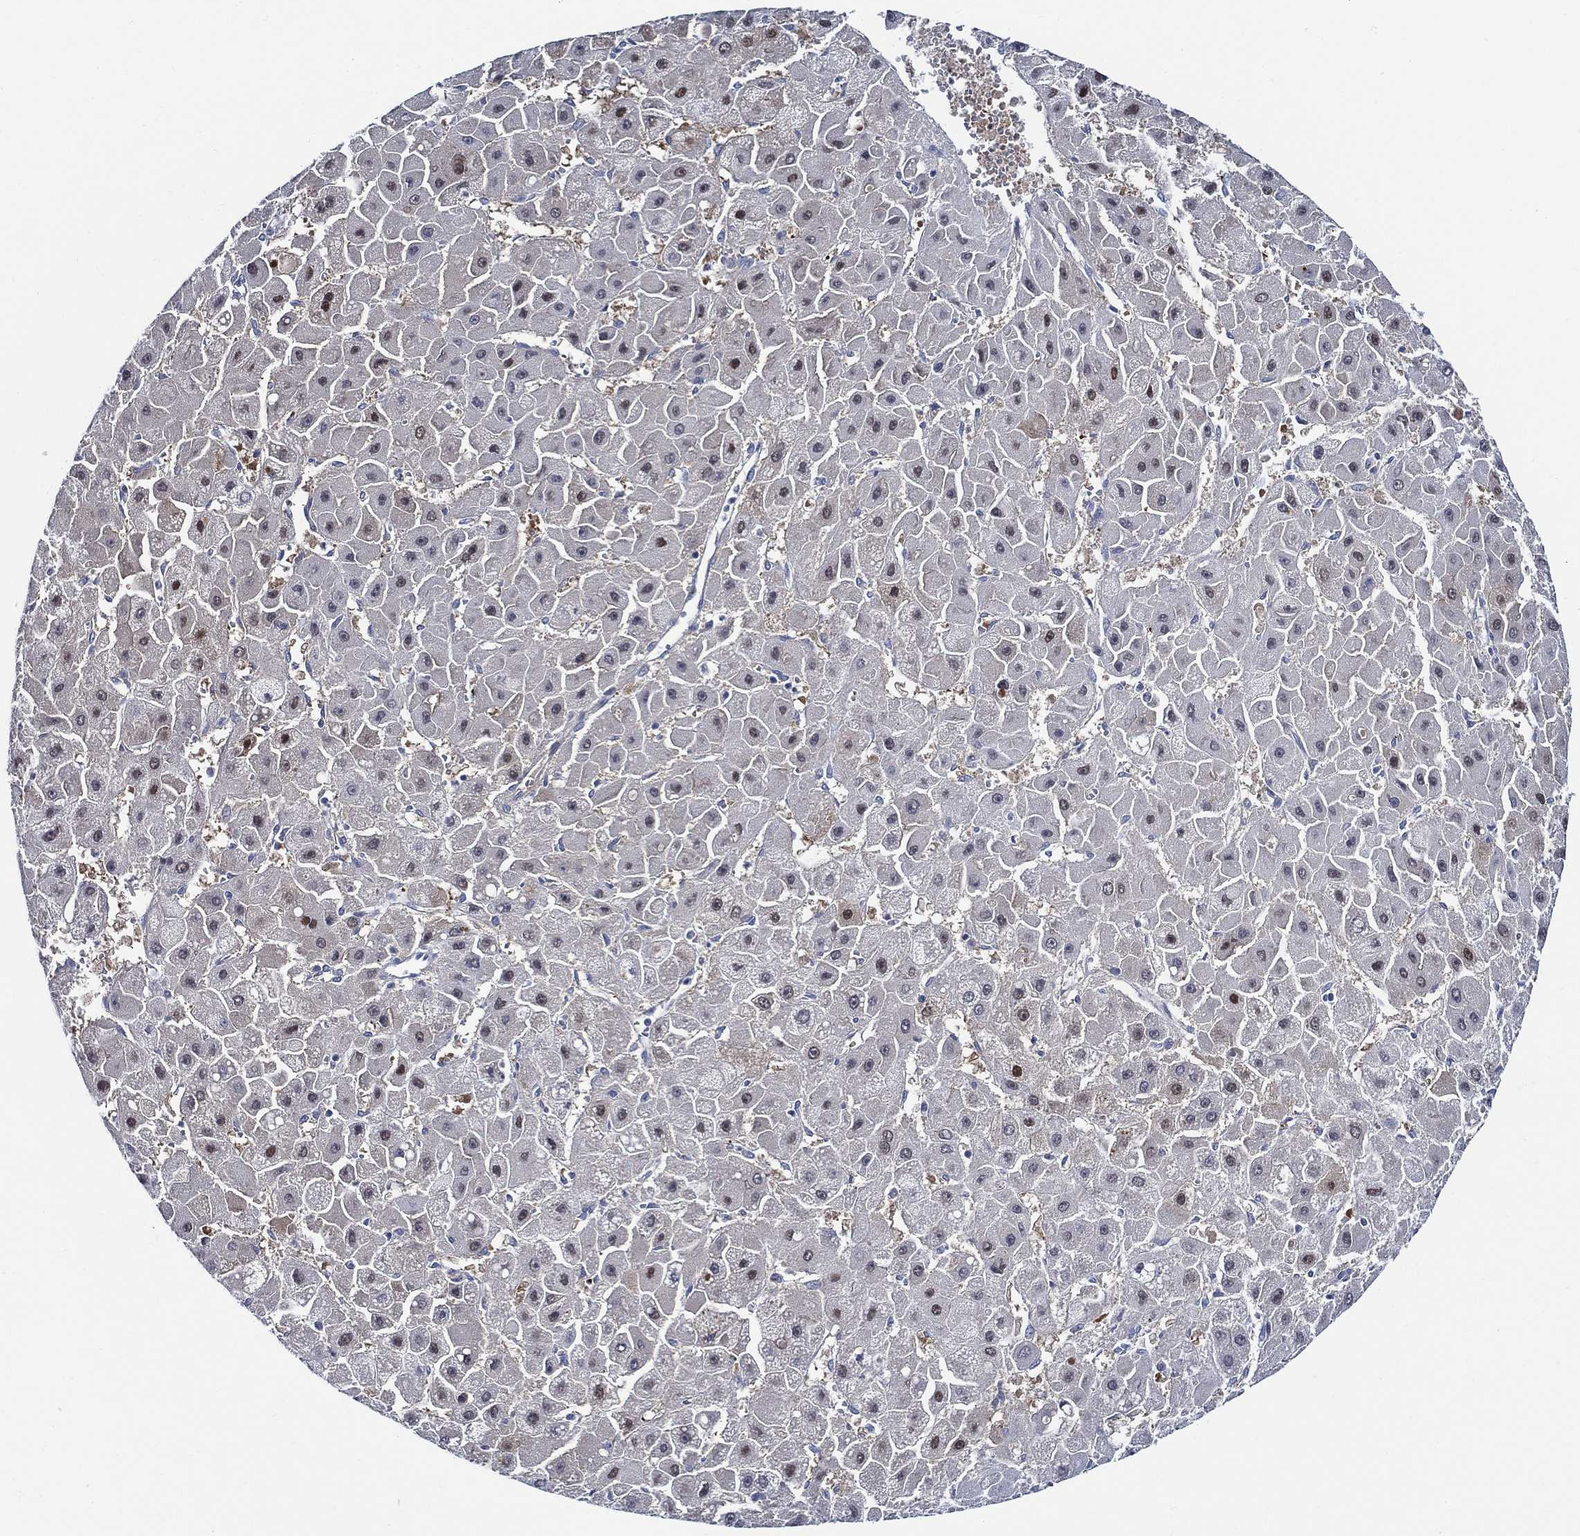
{"staining": {"intensity": "strong", "quantity": "<25%", "location": "nuclear"}, "tissue": "liver cancer", "cell_type": "Tumor cells", "image_type": "cancer", "snomed": [{"axis": "morphology", "description": "Carcinoma, Hepatocellular, NOS"}, {"axis": "topography", "description": "Liver"}], "caption": "Protein staining exhibits strong nuclear positivity in about <25% of tumor cells in hepatocellular carcinoma (liver). The staining was performed using DAB (3,3'-diaminobenzidine) to visualize the protein expression in brown, while the nuclei were stained in blue with hematoxylin (Magnification: 20x).", "gene": "ALOX12", "patient": {"sex": "female", "age": 25}}